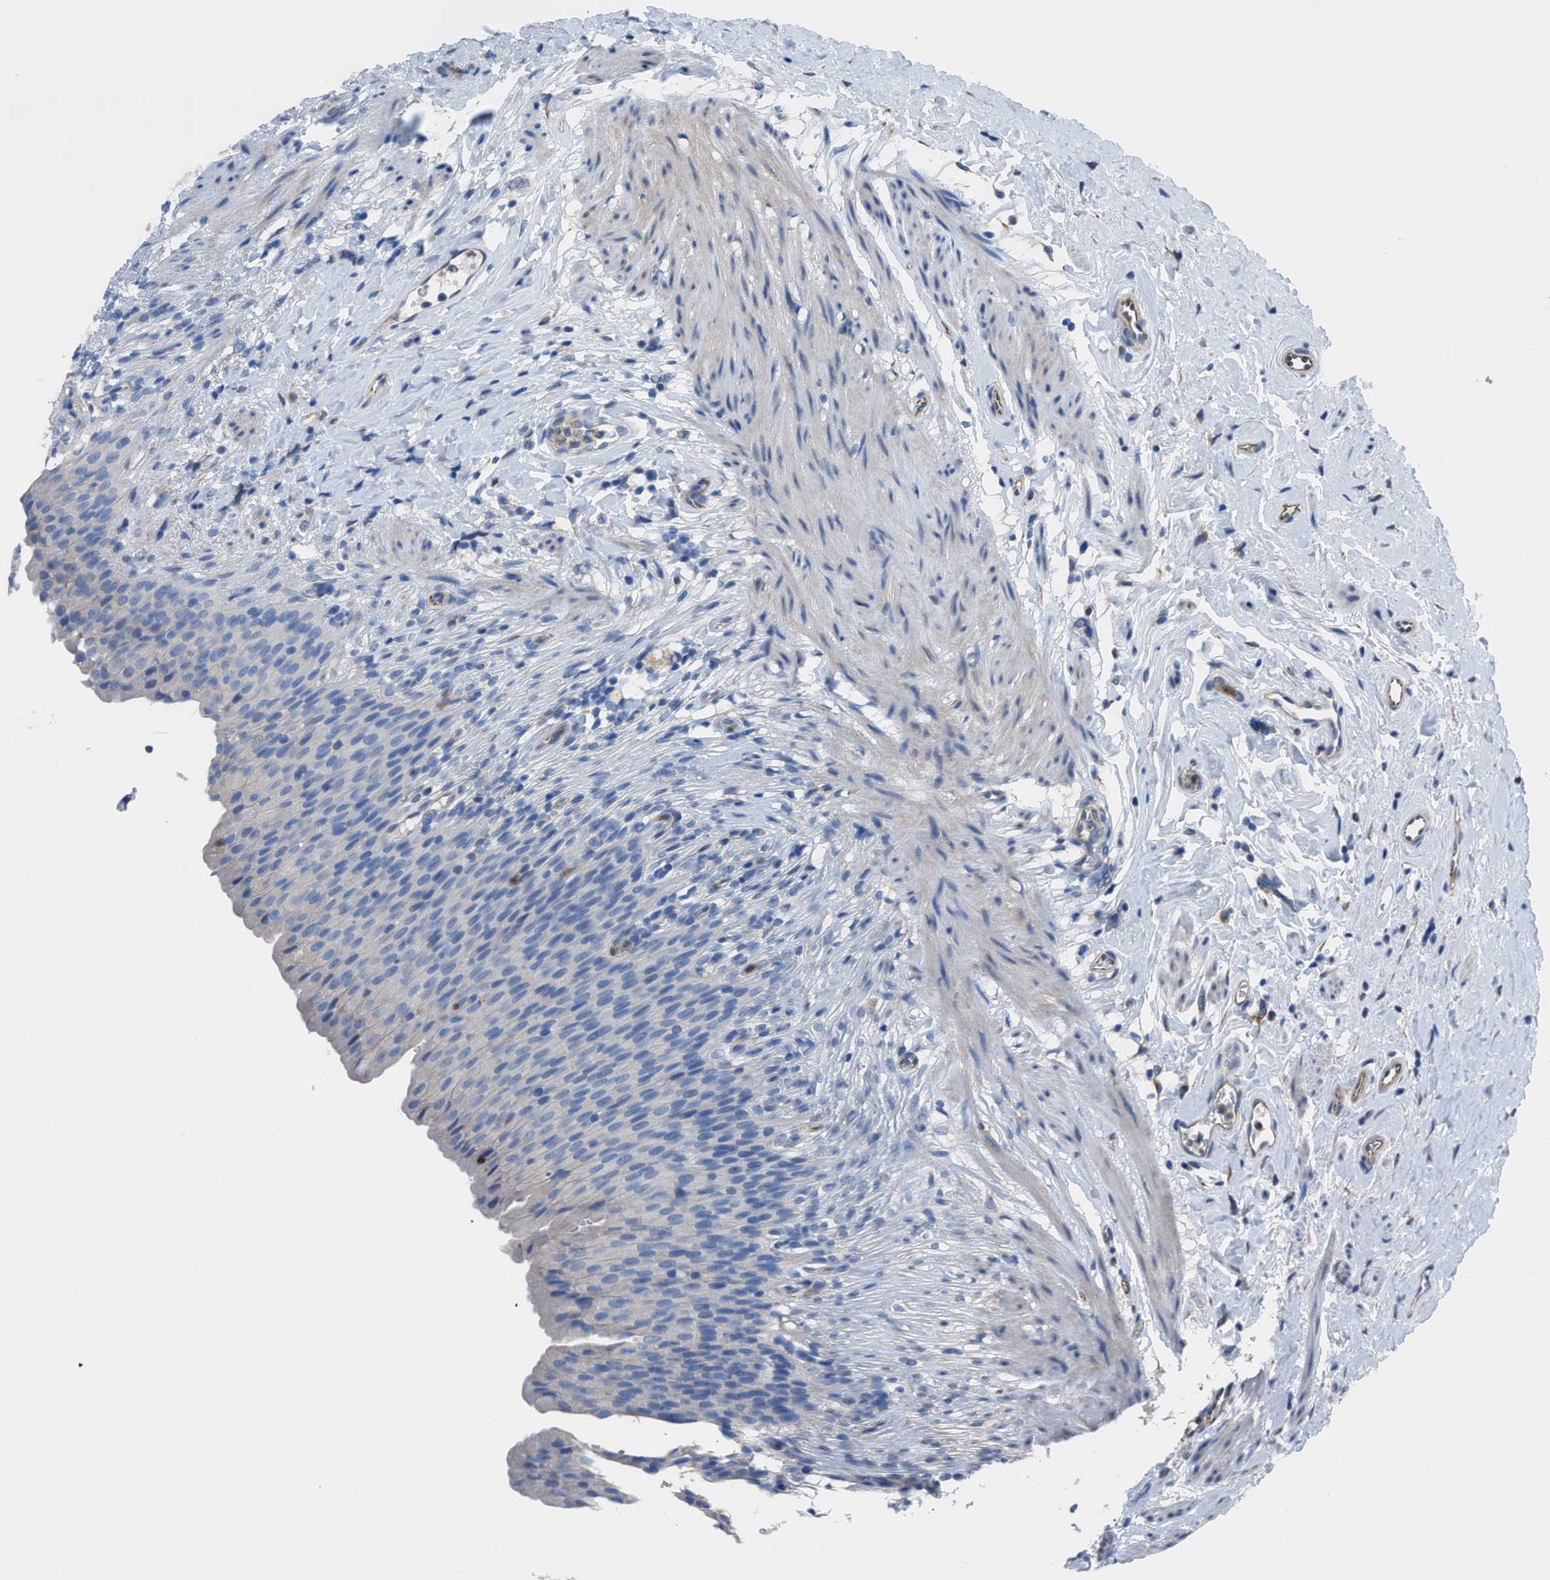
{"staining": {"intensity": "negative", "quantity": "none", "location": "none"}, "tissue": "urinary bladder", "cell_type": "Urothelial cells", "image_type": "normal", "snomed": [{"axis": "morphology", "description": "Normal tissue, NOS"}, {"axis": "topography", "description": "Urinary bladder"}], "caption": "Immunohistochemistry of normal human urinary bladder displays no positivity in urothelial cells. (Brightfield microscopy of DAB (3,3'-diaminobenzidine) immunohistochemistry at high magnification).", "gene": "ITPR1", "patient": {"sex": "female", "age": 79}}